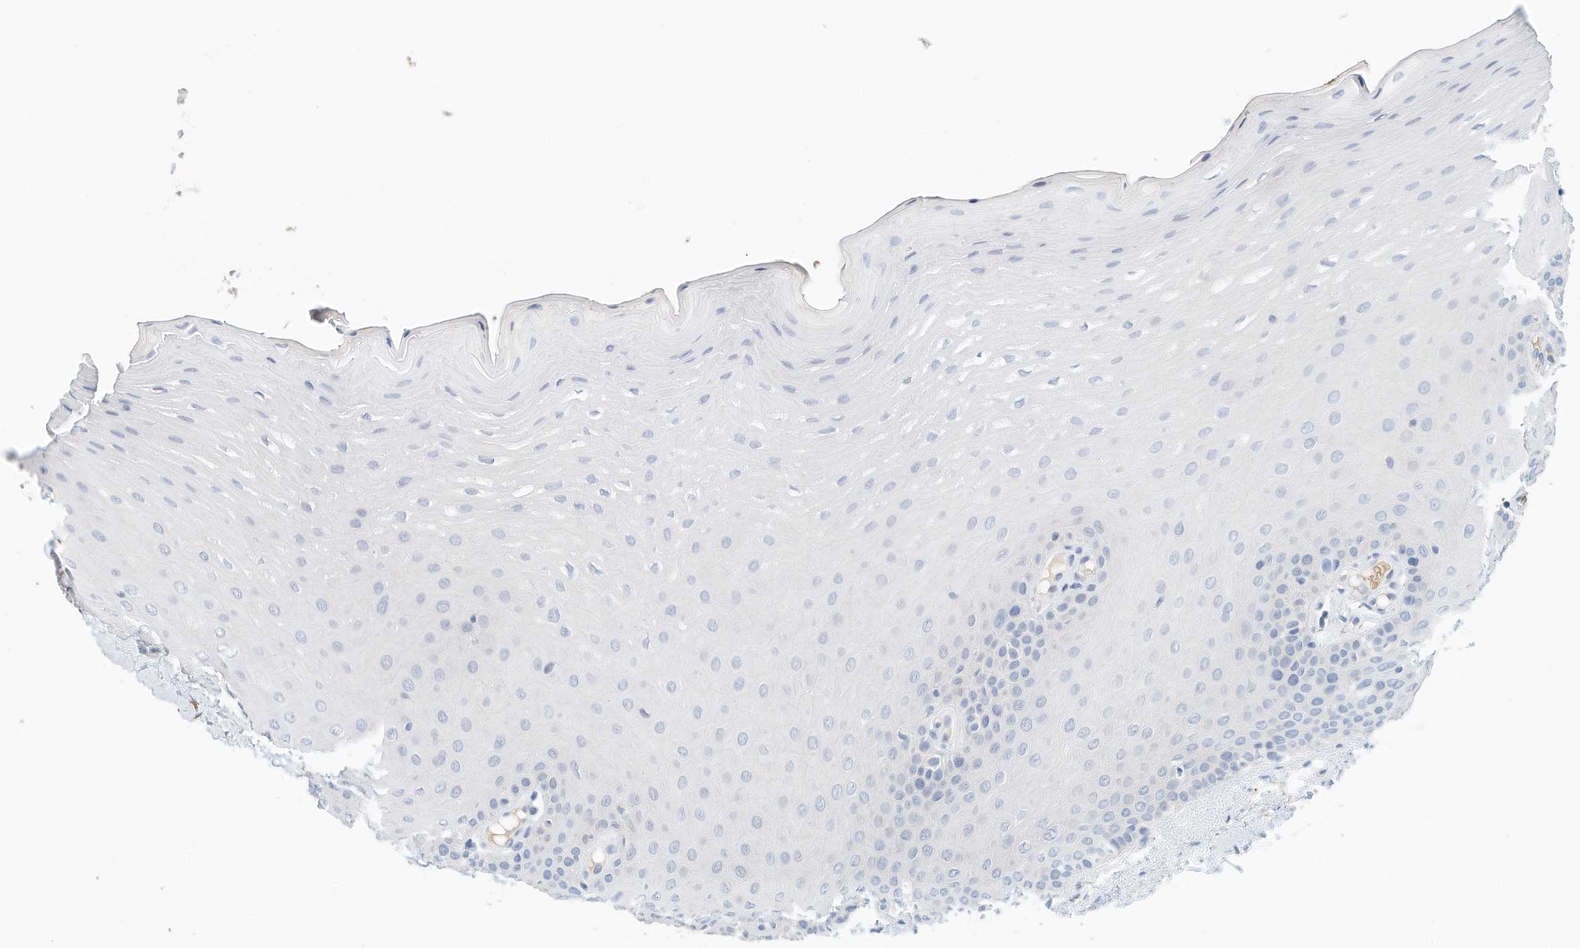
{"staining": {"intensity": "negative", "quantity": "none", "location": "none"}, "tissue": "oral mucosa", "cell_type": "Squamous epithelial cells", "image_type": "normal", "snomed": [{"axis": "morphology", "description": "Normal tissue, NOS"}, {"axis": "topography", "description": "Oral tissue"}], "caption": "This is an immunohistochemistry micrograph of unremarkable oral mucosa. There is no expression in squamous epithelial cells.", "gene": "RCAN3", "patient": {"sex": "female", "age": 39}}